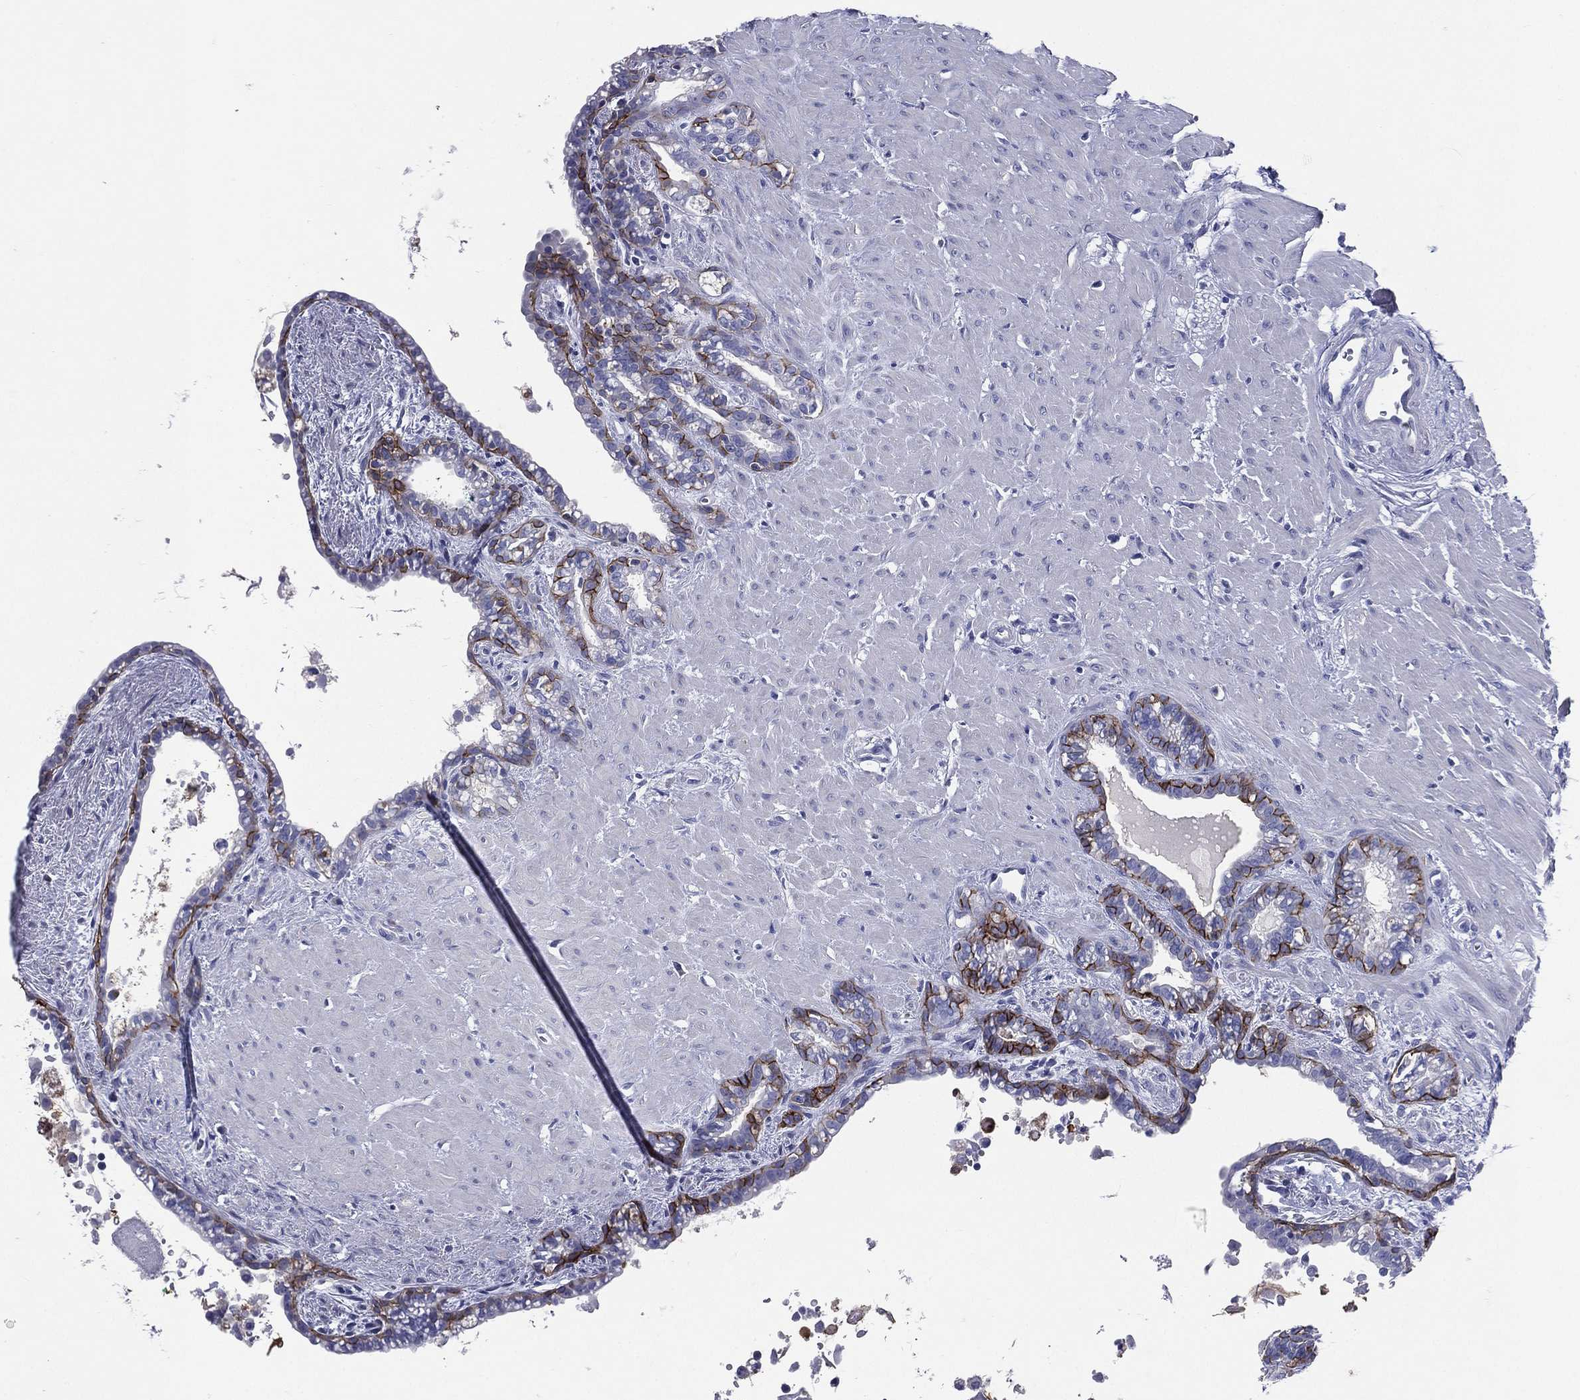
{"staining": {"intensity": "strong", "quantity": "<25%", "location": "cytoplasmic/membranous"}, "tissue": "seminal vesicle", "cell_type": "Glandular cells", "image_type": "normal", "snomed": [{"axis": "morphology", "description": "Normal tissue, NOS"}, {"axis": "morphology", "description": "Urothelial carcinoma, NOS"}, {"axis": "topography", "description": "Urinary bladder"}, {"axis": "topography", "description": "Seminal veicle"}], "caption": "High-magnification brightfield microscopy of normal seminal vesicle stained with DAB (brown) and counterstained with hematoxylin (blue). glandular cells exhibit strong cytoplasmic/membranous expression is seen in about<25% of cells. Nuclei are stained in blue.", "gene": "TGM1", "patient": {"sex": "male", "age": 76}}